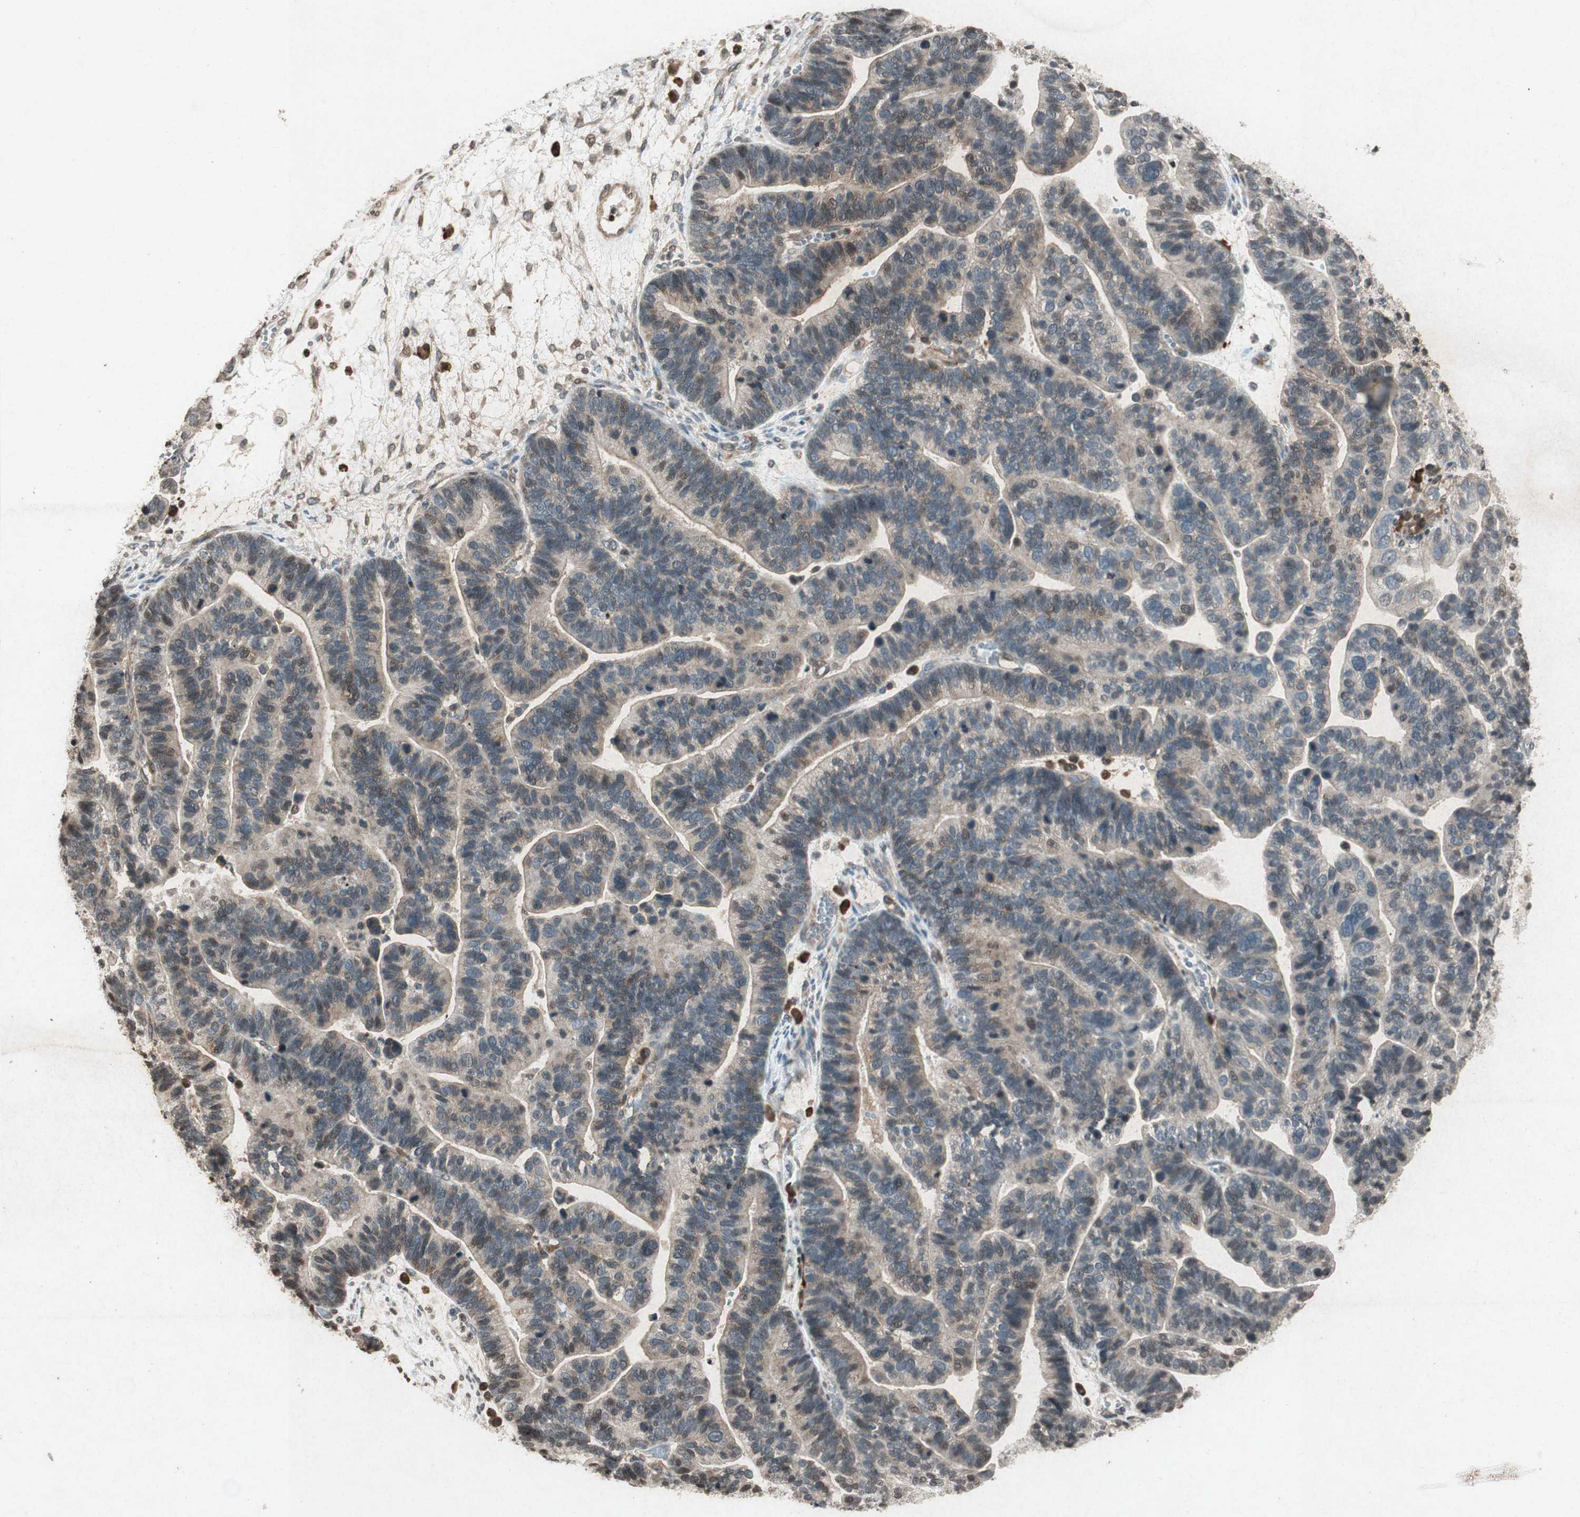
{"staining": {"intensity": "weak", "quantity": "25%-75%", "location": "nuclear"}, "tissue": "ovarian cancer", "cell_type": "Tumor cells", "image_type": "cancer", "snomed": [{"axis": "morphology", "description": "Cystadenocarcinoma, serous, NOS"}, {"axis": "topography", "description": "Ovary"}], "caption": "IHC (DAB (3,3'-diaminobenzidine)) staining of human ovarian serous cystadenocarcinoma exhibits weak nuclear protein staining in approximately 25%-75% of tumor cells.", "gene": "PRKG1", "patient": {"sex": "female", "age": 56}}